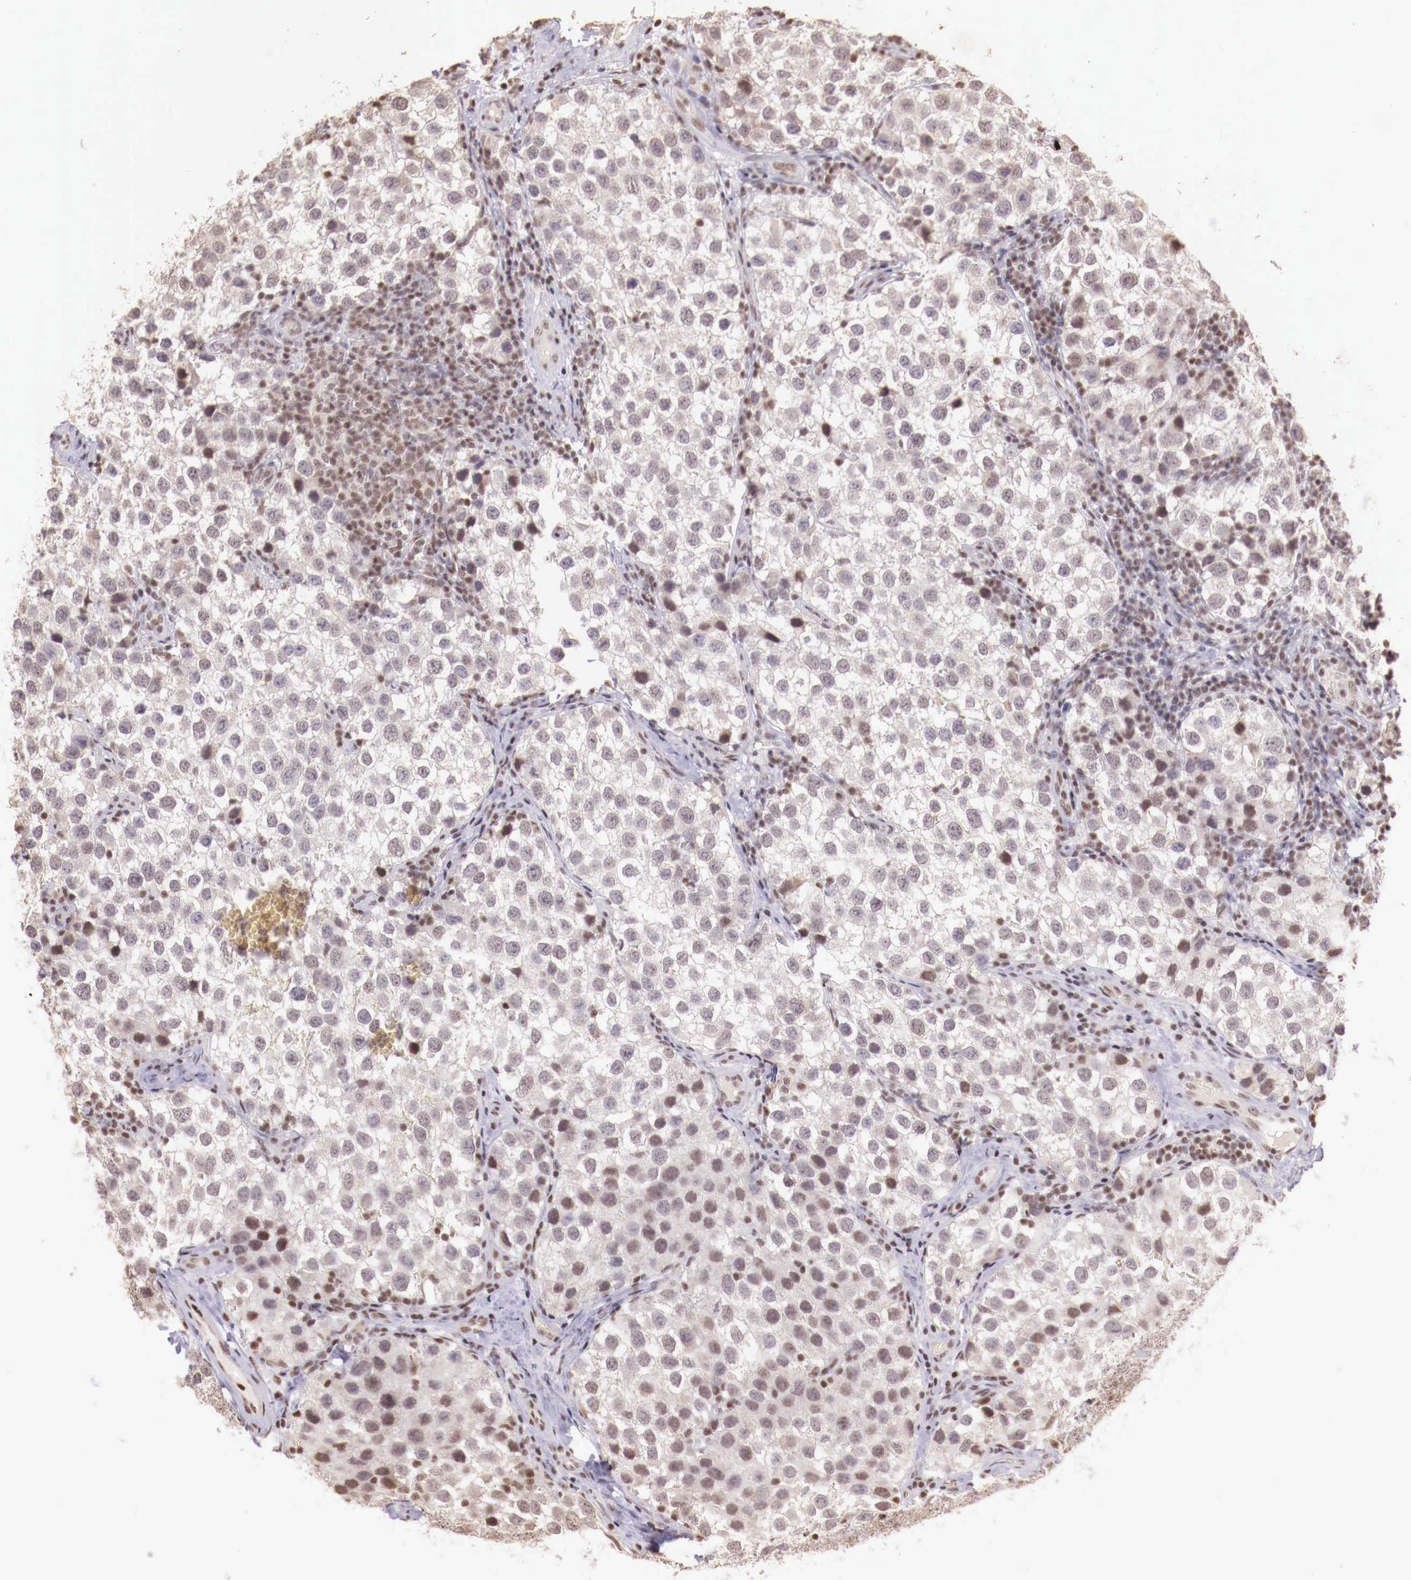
{"staining": {"intensity": "weak", "quantity": "<25%", "location": "nuclear"}, "tissue": "testis cancer", "cell_type": "Tumor cells", "image_type": "cancer", "snomed": [{"axis": "morphology", "description": "Seminoma, NOS"}, {"axis": "topography", "description": "Testis"}], "caption": "There is no significant staining in tumor cells of seminoma (testis).", "gene": "SP1", "patient": {"sex": "male", "age": 39}}